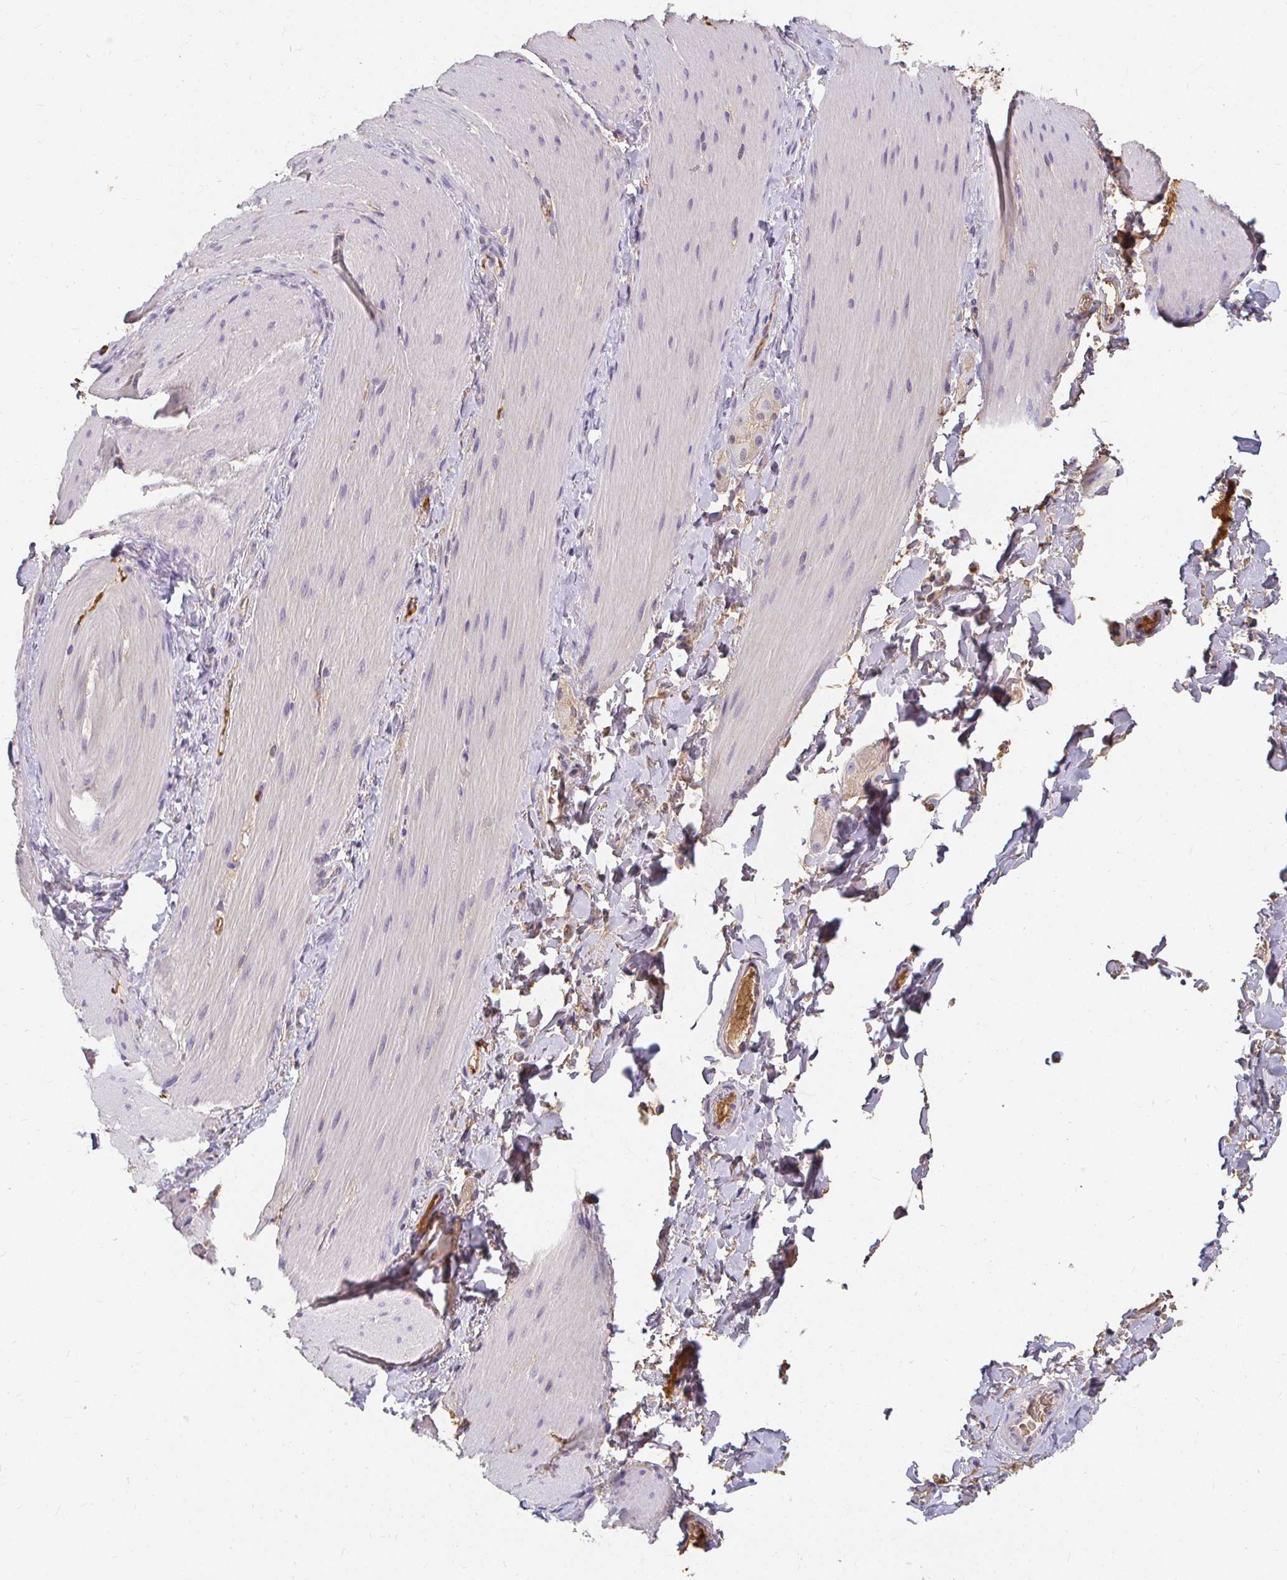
{"staining": {"intensity": "negative", "quantity": "none", "location": "none"}, "tissue": "smooth muscle", "cell_type": "Smooth muscle cells", "image_type": "normal", "snomed": [{"axis": "morphology", "description": "Normal tissue, NOS"}, {"axis": "topography", "description": "Smooth muscle"}, {"axis": "topography", "description": "Colon"}], "caption": "Smooth muscle stained for a protein using immunohistochemistry exhibits no staining smooth muscle cells.", "gene": "LOXL4", "patient": {"sex": "male", "age": 73}}